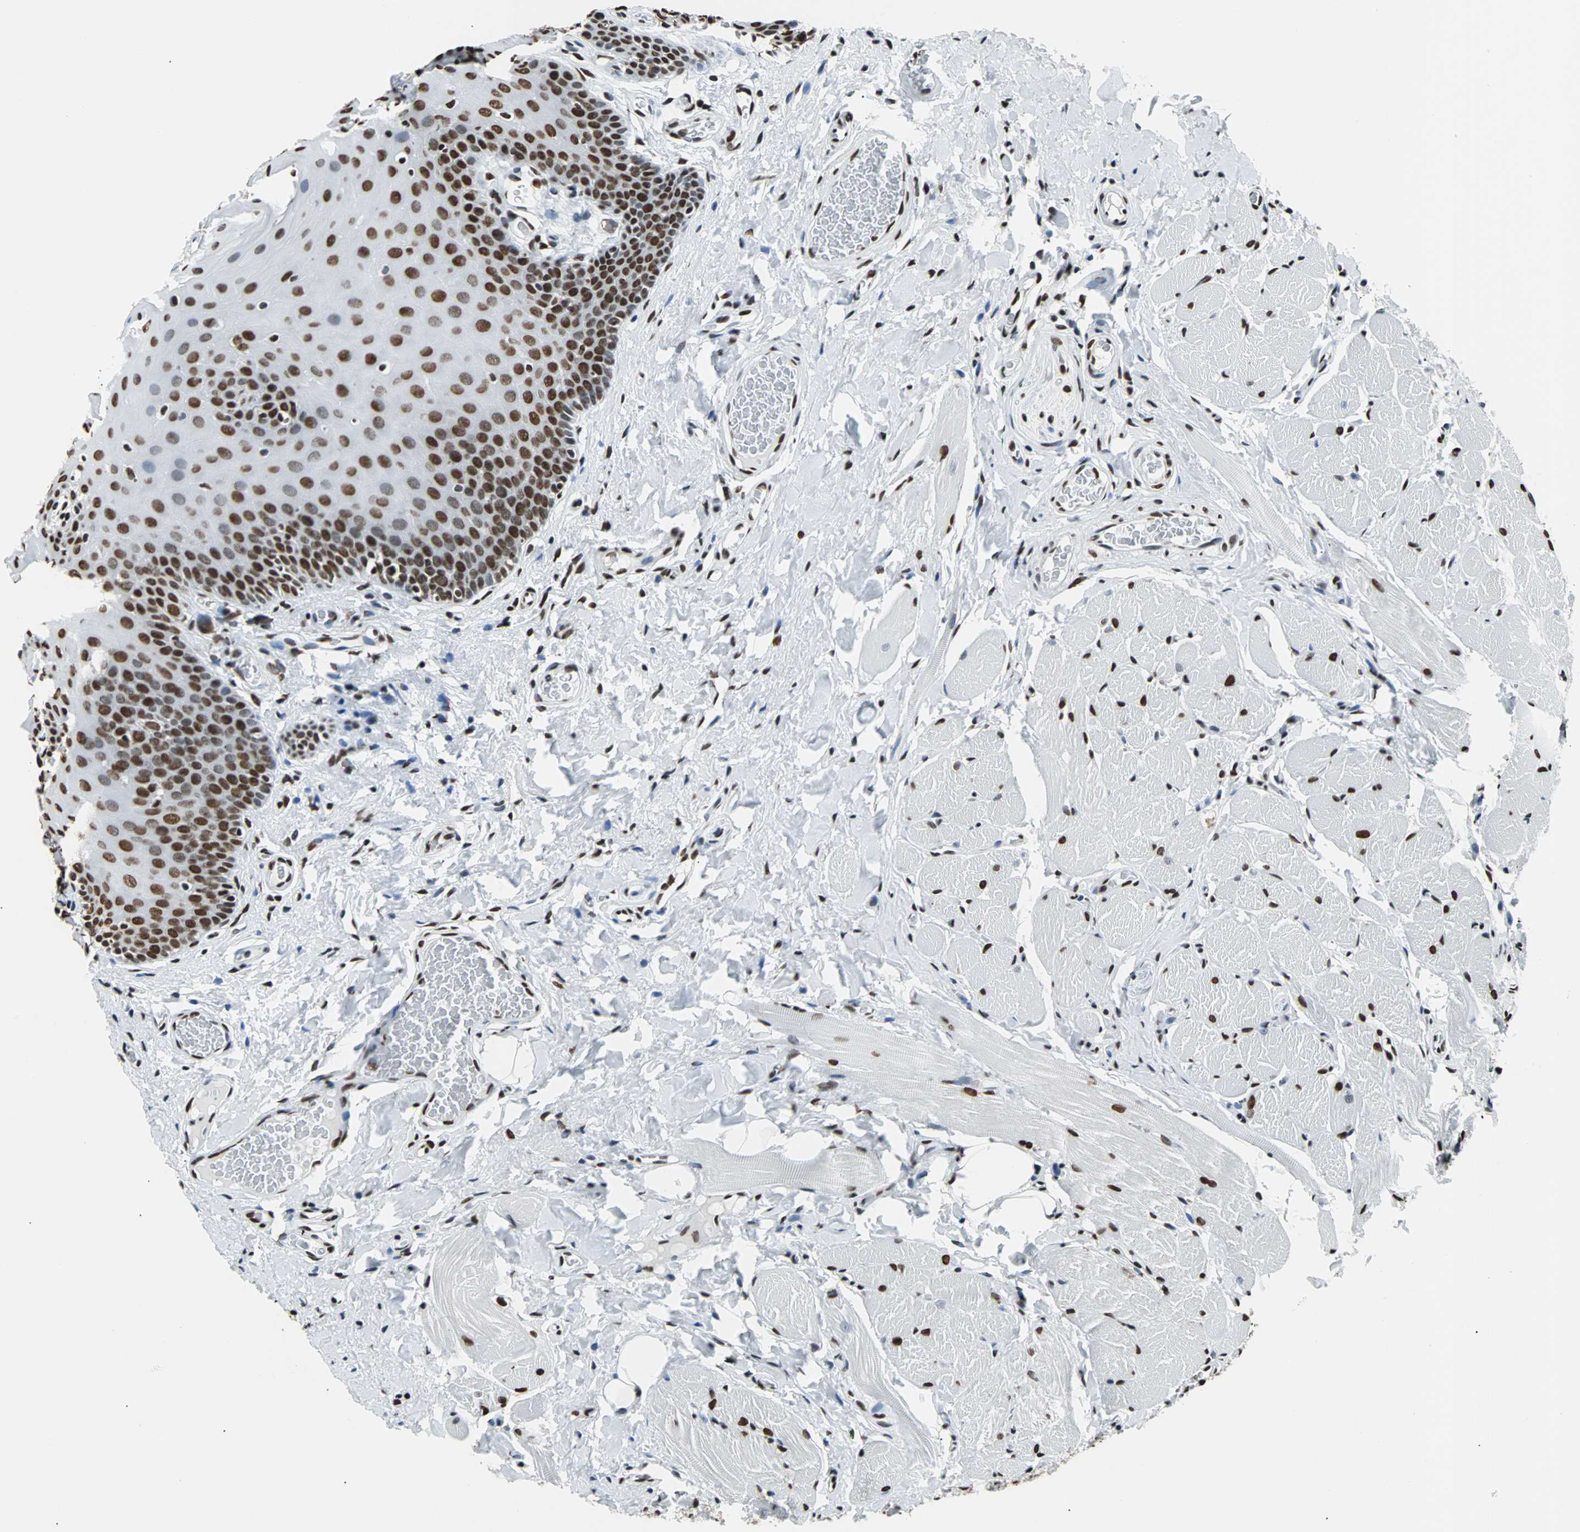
{"staining": {"intensity": "strong", "quantity": ">75%", "location": "nuclear"}, "tissue": "oral mucosa", "cell_type": "Squamous epithelial cells", "image_type": "normal", "snomed": [{"axis": "morphology", "description": "Normal tissue, NOS"}, {"axis": "topography", "description": "Oral tissue"}], "caption": "Squamous epithelial cells exhibit high levels of strong nuclear expression in approximately >75% of cells in benign oral mucosa. (IHC, brightfield microscopy, high magnification).", "gene": "FUBP1", "patient": {"sex": "male", "age": 54}}